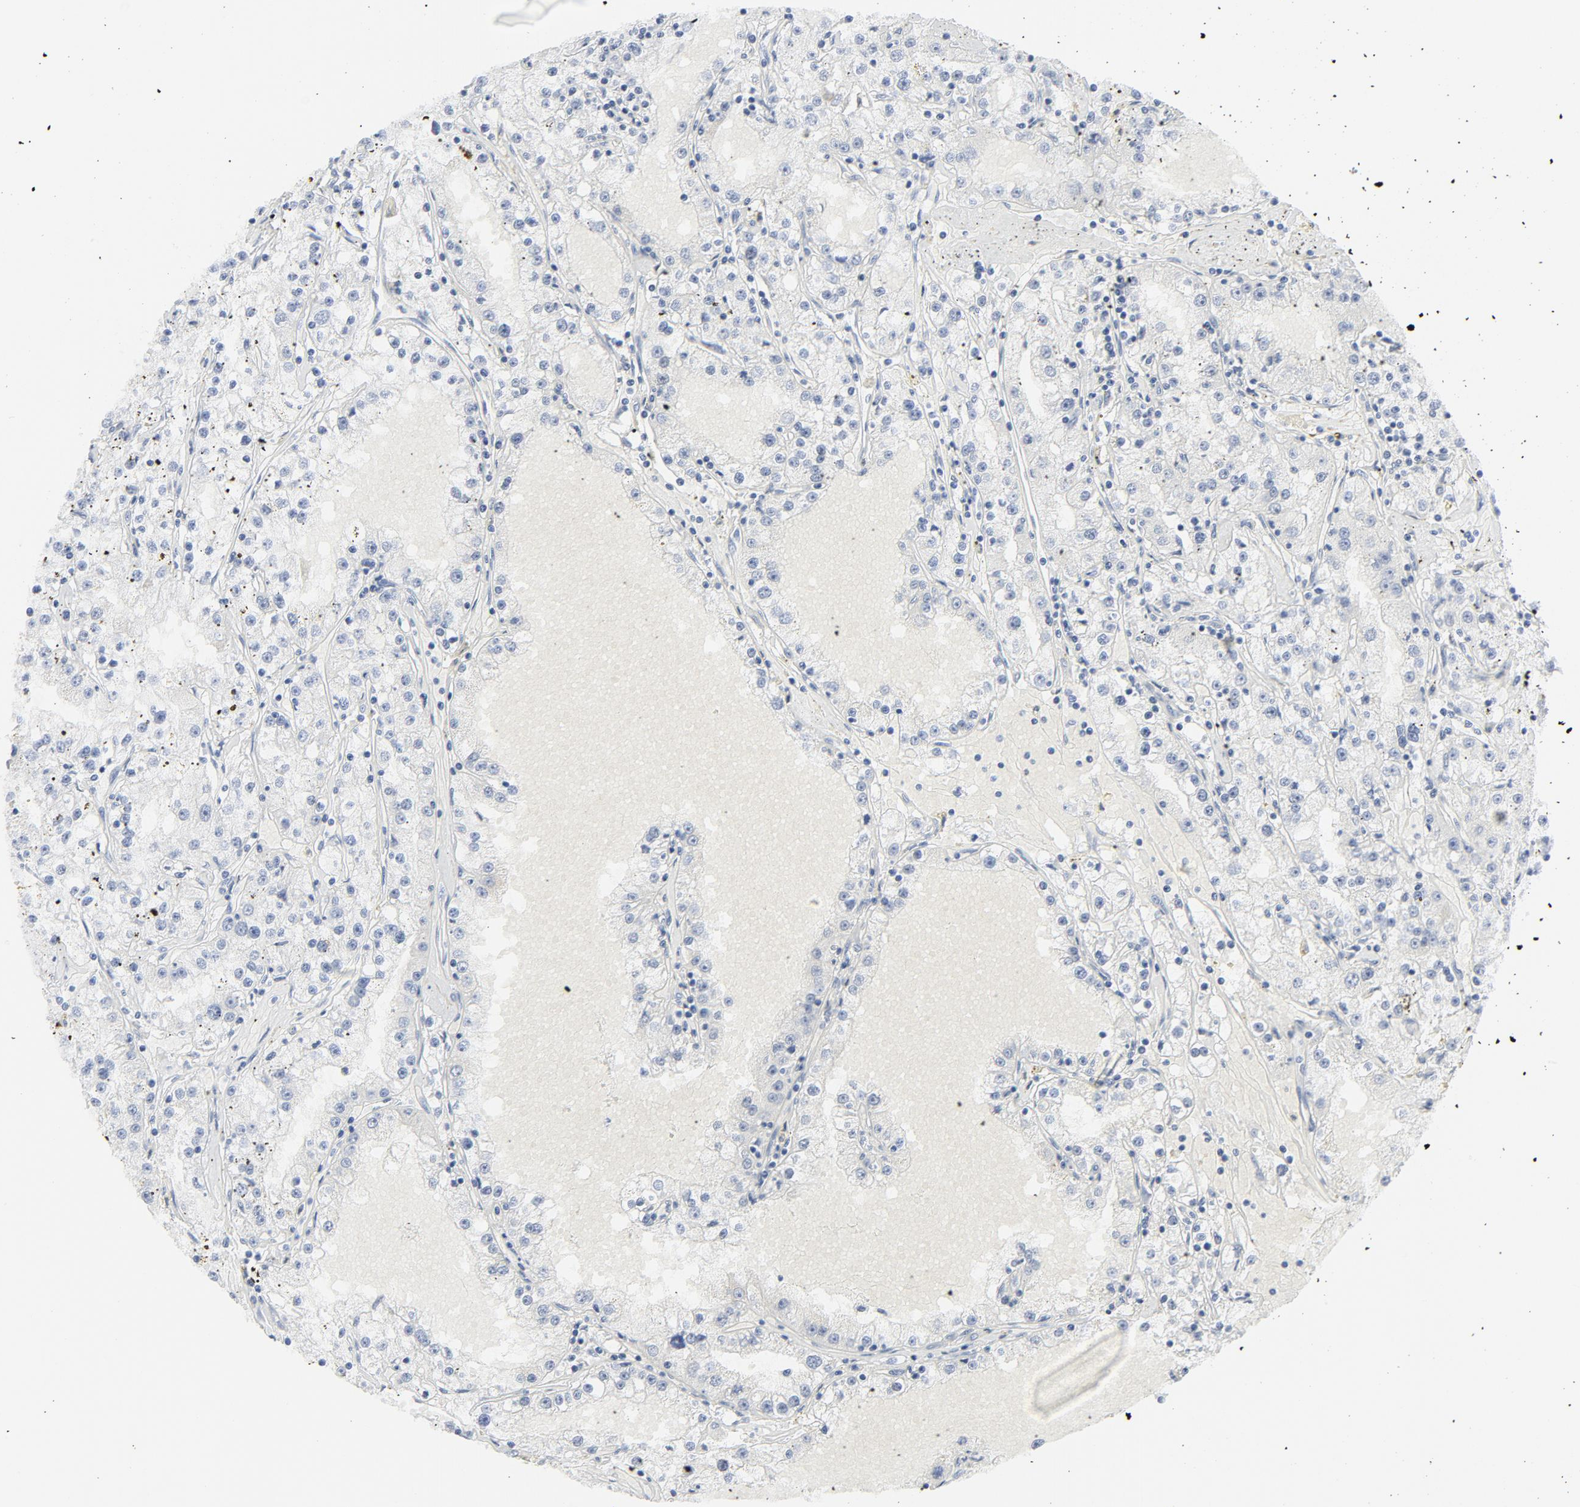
{"staining": {"intensity": "negative", "quantity": "none", "location": "none"}, "tissue": "renal cancer", "cell_type": "Tumor cells", "image_type": "cancer", "snomed": [{"axis": "morphology", "description": "Adenocarcinoma, NOS"}, {"axis": "topography", "description": "Kidney"}], "caption": "Human renal adenocarcinoma stained for a protein using immunohistochemistry (IHC) shows no staining in tumor cells.", "gene": "TUBB1", "patient": {"sex": "male", "age": 56}}